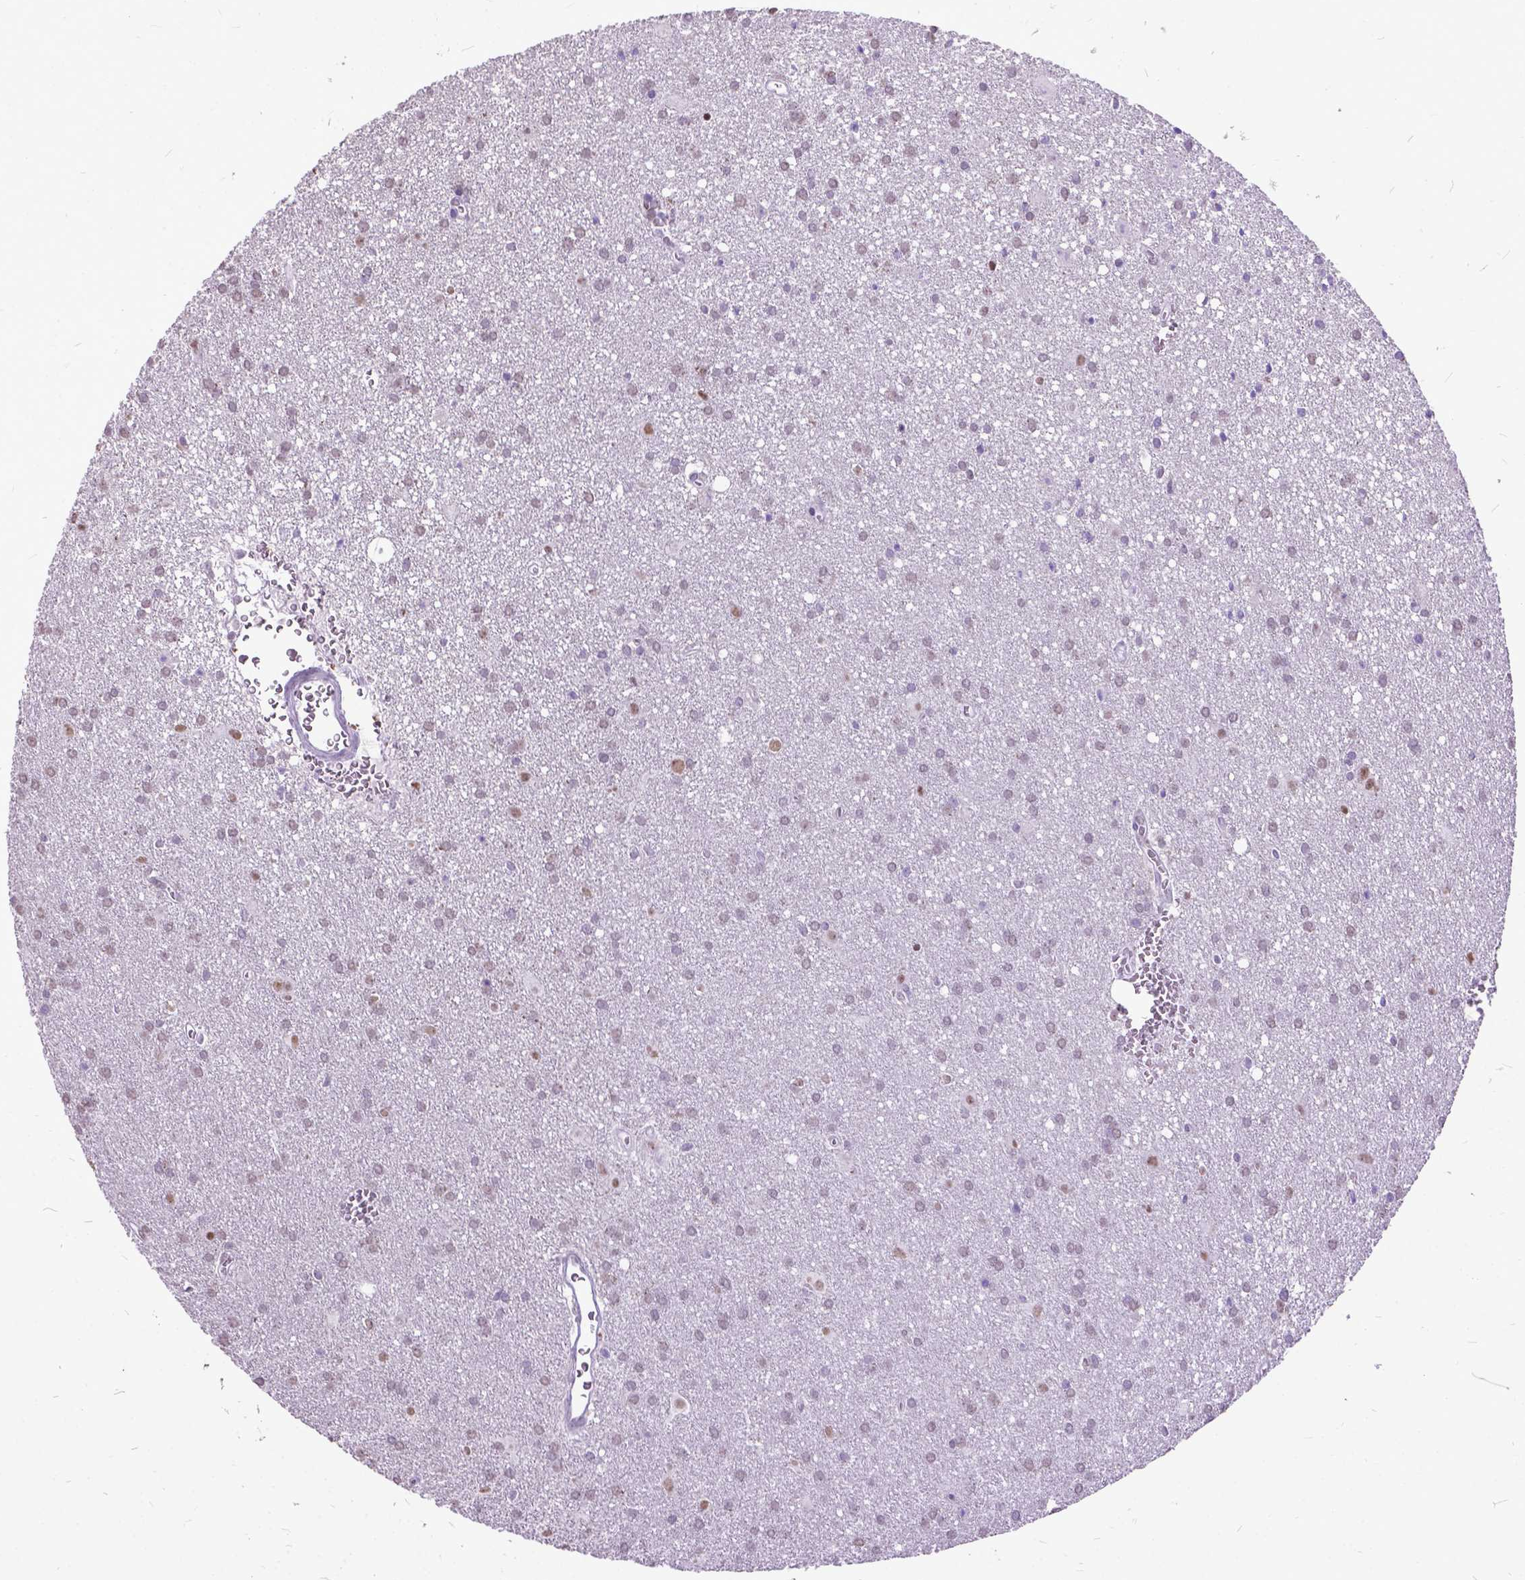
{"staining": {"intensity": "negative", "quantity": "none", "location": "none"}, "tissue": "glioma", "cell_type": "Tumor cells", "image_type": "cancer", "snomed": [{"axis": "morphology", "description": "Glioma, malignant, Low grade"}, {"axis": "topography", "description": "Brain"}], "caption": "Protein analysis of glioma reveals no significant expression in tumor cells.", "gene": "MARCHF10", "patient": {"sex": "male", "age": 58}}